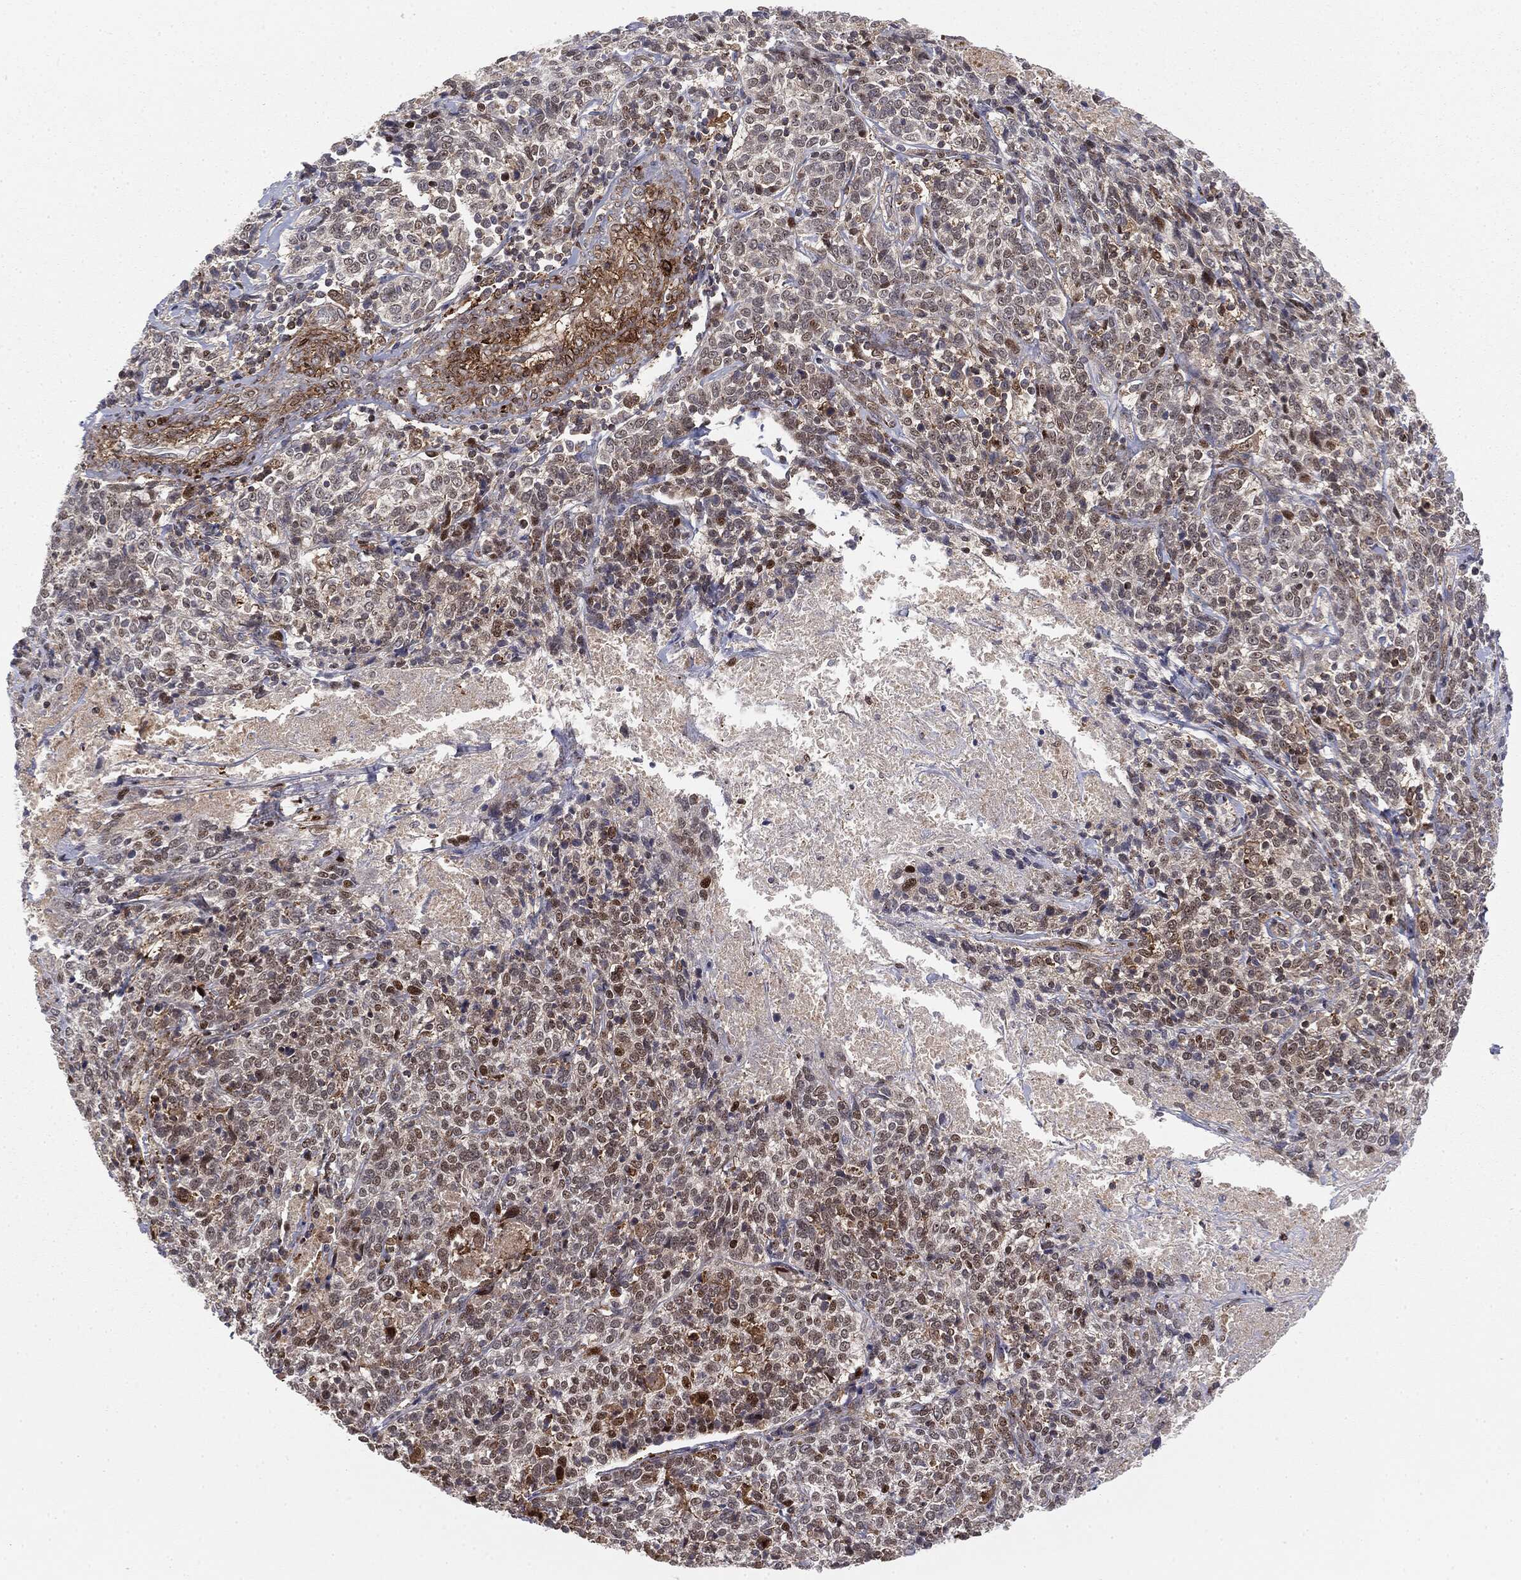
{"staining": {"intensity": "negative", "quantity": "none", "location": "none"}, "tissue": "cervical cancer", "cell_type": "Tumor cells", "image_type": "cancer", "snomed": [{"axis": "morphology", "description": "Squamous cell carcinoma, NOS"}, {"axis": "topography", "description": "Cervix"}], "caption": "This is a image of immunohistochemistry staining of cervical cancer, which shows no expression in tumor cells.", "gene": "PTEN", "patient": {"sex": "female", "age": 46}}